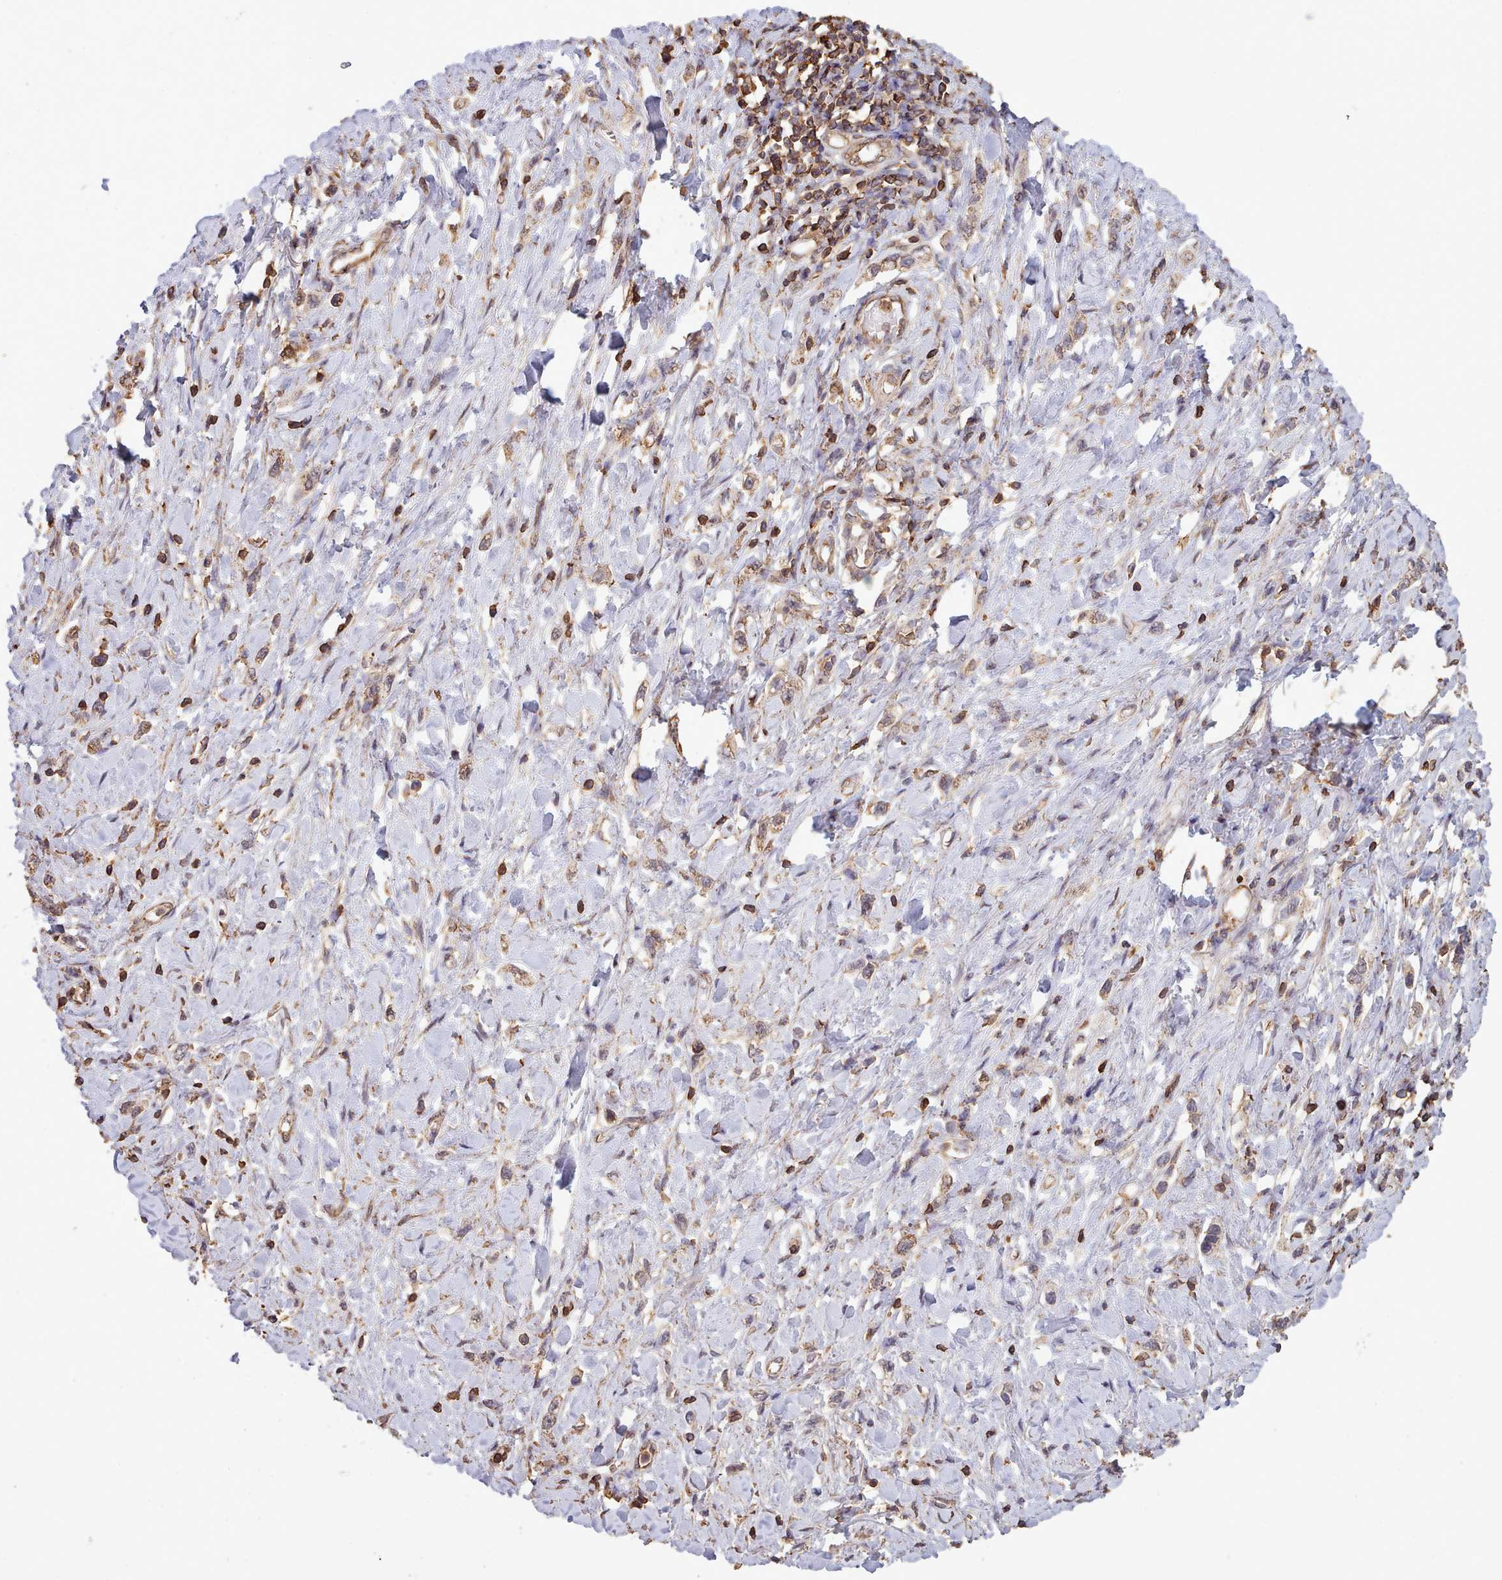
{"staining": {"intensity": "weak", "quantity": ">75%", "location": "cytoplasmic/membranous"}, "tissue": "stomach cancer", "cell_type": "Tumor cells", "image_type": "cancer", "snomed": [{"axis": "morphology", "description": "Adenocarcinoma, NOS"}, {"axis": "topography", "description": "Stomach"}], "caption": "Immunohistochemistry micrograph of neoplastic tissue: stomach adenocarcinoma stained using IHC reveals low levels of weak protein expression localized specifically in the cytoplasmic/membranous of tumor cells, appearing as a cytoplasmic/membranous brown color.", "gene": "METRN", "patient": {"sex": "female", "age": 65}}